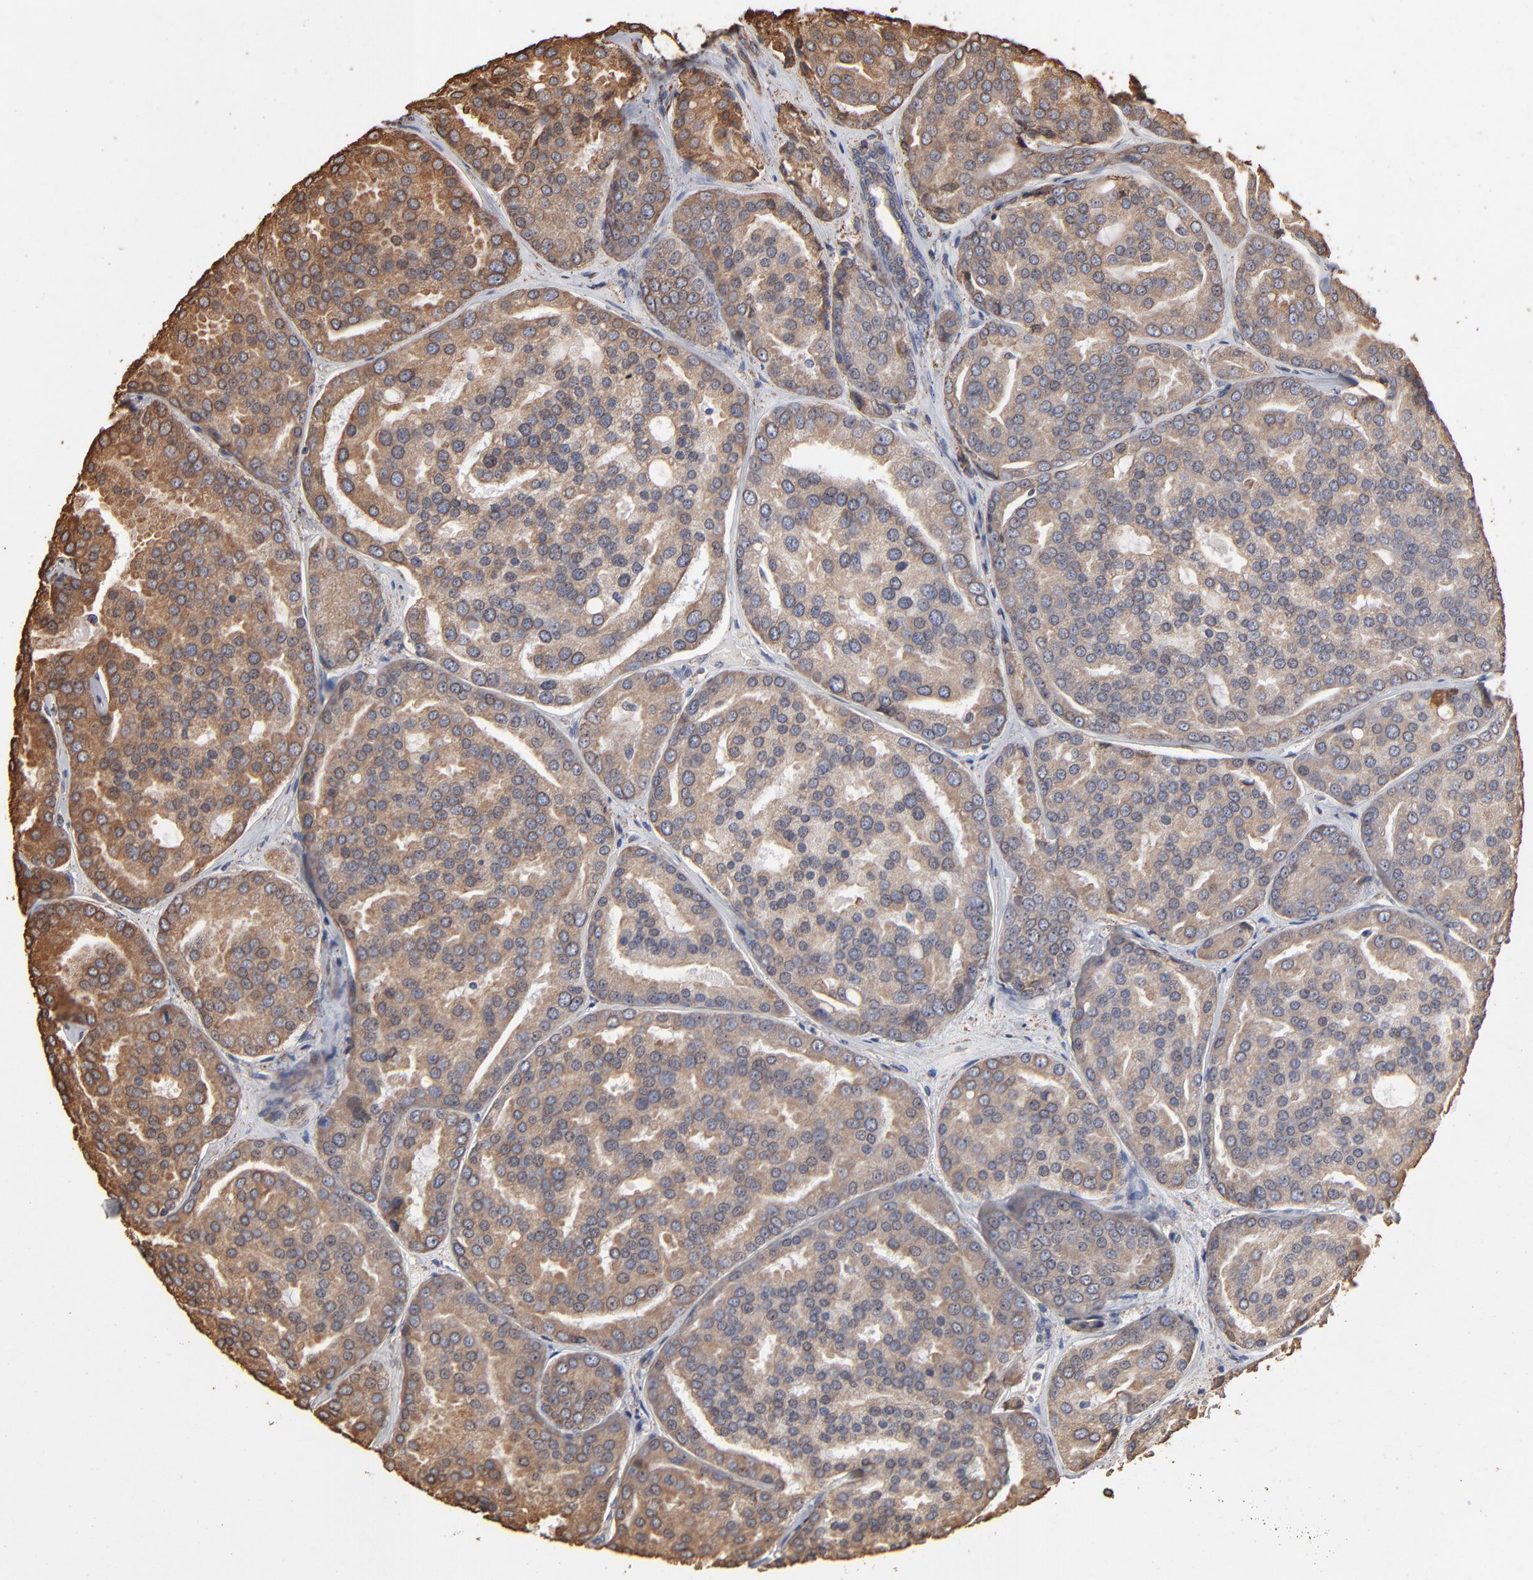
{"staining": {"intensity": "moderate", "quantity": ">75%", "location": "cytoplasmic/membranous"}, "tissue": "prostate cancer", "cell_type": "Tumor cells", "image_type": "cancer", "snomed": [{"axis": "morphology", "description": "Adenocarcinoma, High grade"}, {"axis": "topography", "description": "Prostate"}], "caption": "Approximately >75% of tumor cells in prostate cancer (adenocarcinoma (high-grade)) reveal moderate cytoplasmic/membranous protein staining as visualized by brown immunohistochemical staining.", "gene": "PDIA3", "patient": {"sex": "male", "age": 64}}